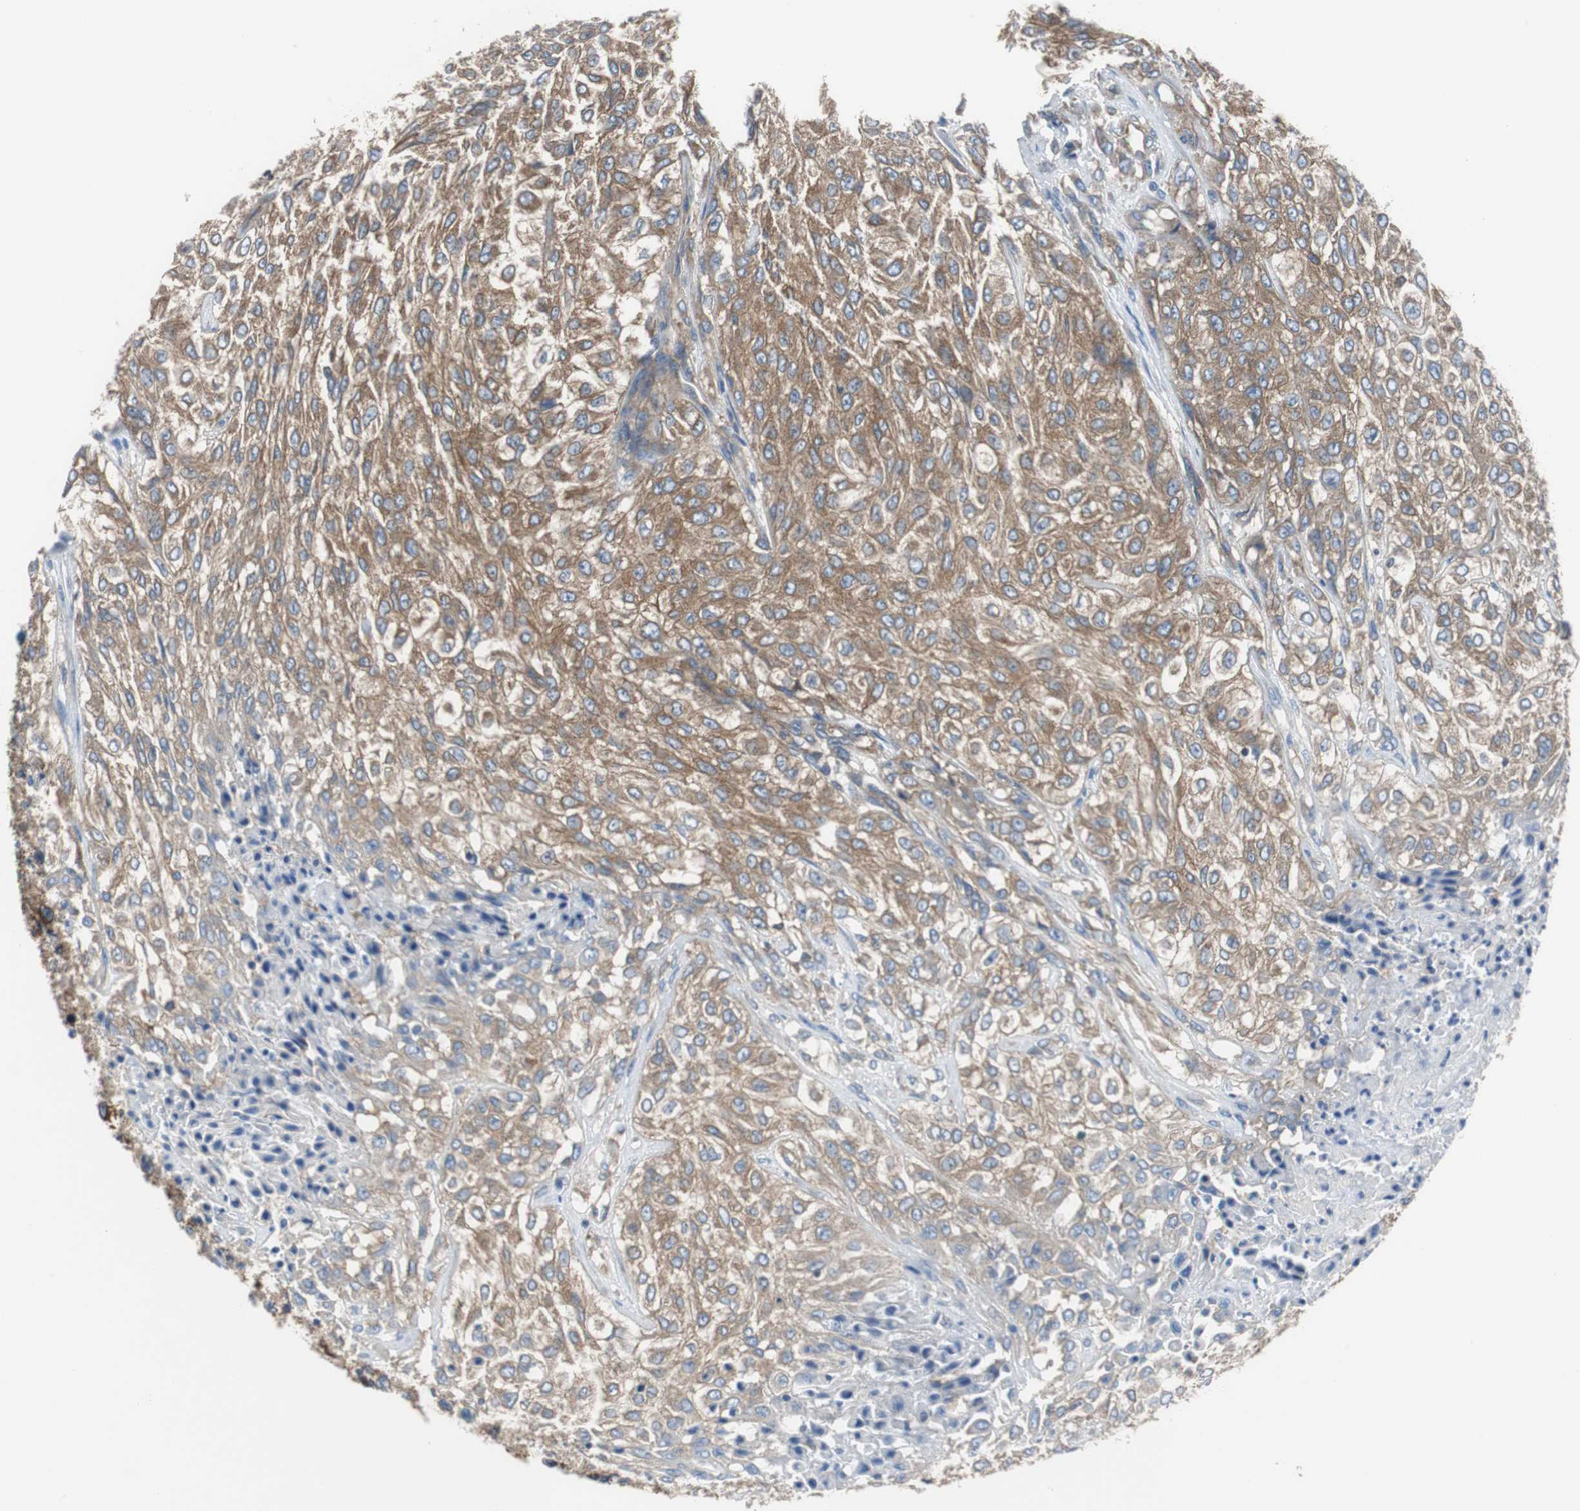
{"staining": {"intensity": "moderate", "quantity": ">75%", "location": "cytoplasmic/membranous"}, "tissue": "urothelial cancer", "cell_type": "Tumor cells", "image_type": "cancer", "snomed": [{"axis": "morphology", "description": "Urothelial carcinoma, High grade"}, {"axis": "topography", "description": "Urinary bladder"}], "caption": "Human high-grade urothelial carcinoma stained with a protein marker displays moderate staining in tumor cells.", "gene": "BRAF", "patient": {"sex": "male", "age": 57}}